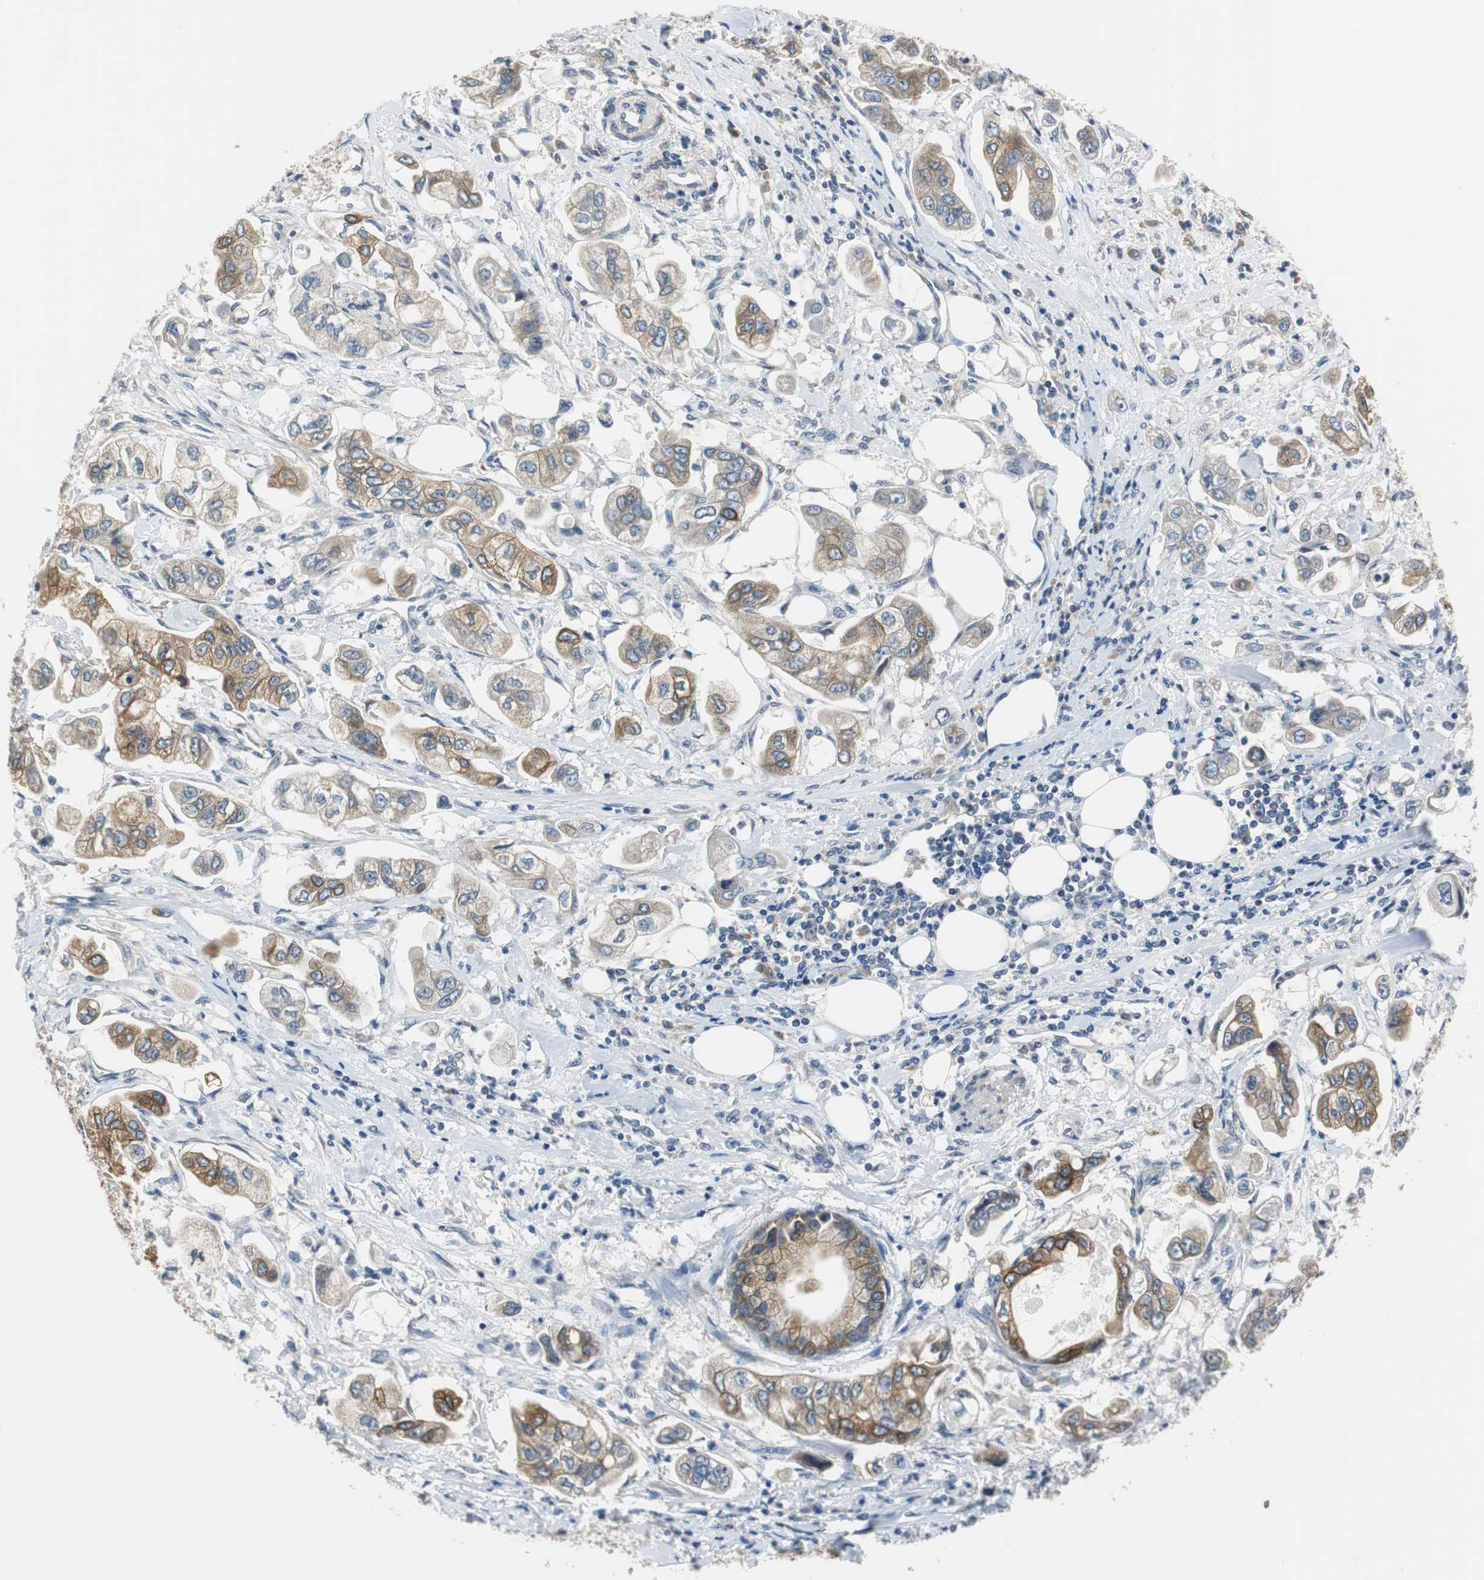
{"staining": {"intensity": "moderate", "quantity": ">75%", "location": "cytoplasmic/membranous"}, "tissue": "stomach cancer", "cell_type": "Tumor cells", "image_type": "cancer", "snomed": [{"axis": "morphology", "description": "Adenocarcinoma, NOS"}, {"axis": "topography", "description": "Stomach"}], "caption": "An image showing moderate cytoplasmic/membranous positivity in about >75% of tumor cells in stomach cancer (adenocarcinoma), as visualized by brown immunohistochemical staining.", "gene": "FADS2", "patient": {"sex": "male", "age": 62}}